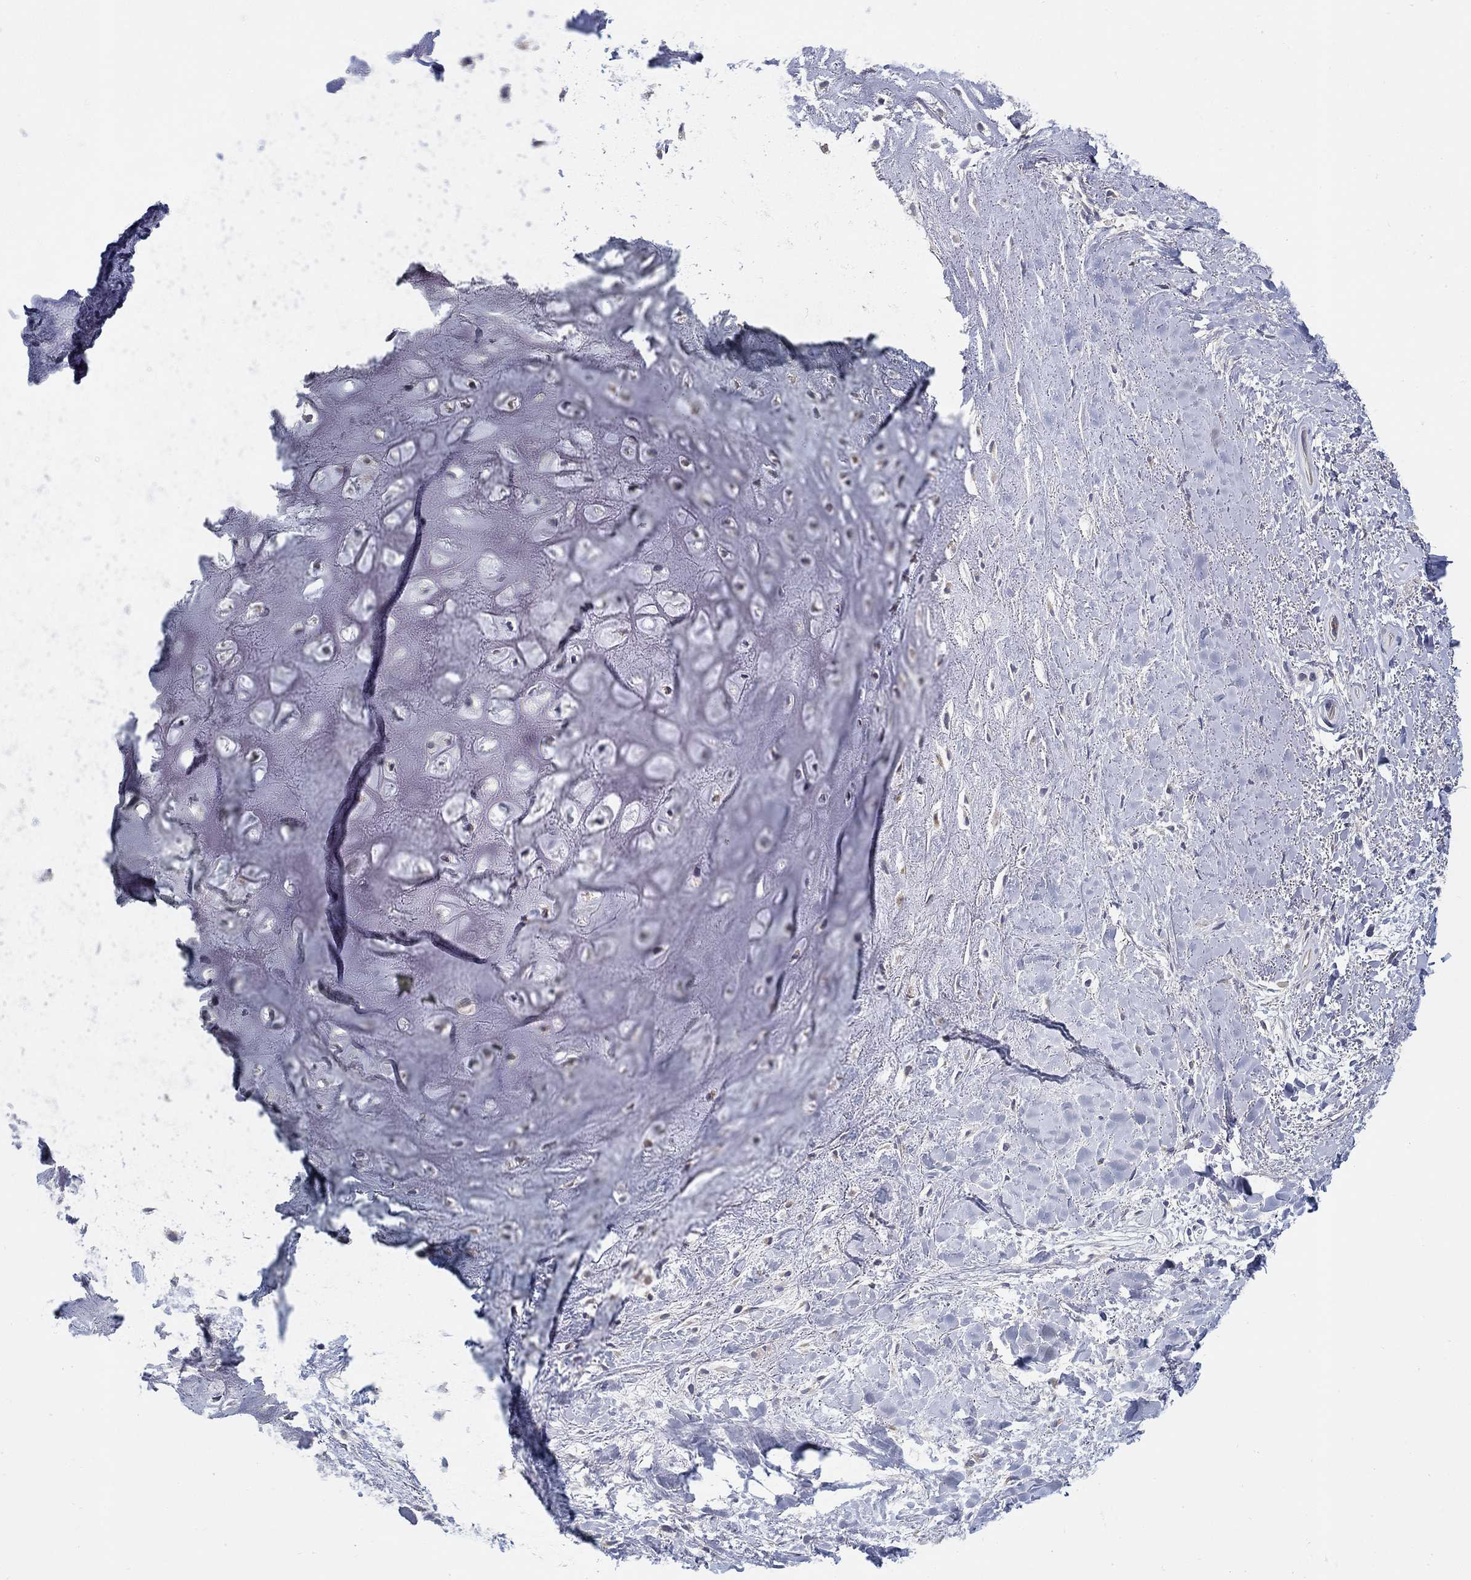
{"staining": {"intensity": "negative", "quantity": "none", "location": "none"}, "tissue": "adipose tissue", "cell_type": "Adipocytes", "image_type": "normal", "snomed": [{"axis": "morphology", "description": "Normal tissue, NOS"}, {"axis": "morphology", "description": "Squamous cell carcinoma, NOS"}, {"axis": "topography", "description": "Cartilage tissue"}, {"axis": "topography", "description": "Head-Neck"}], "caption": "Adipocytes are negative for protein expression in normal human adipose tissue. (Brightfield microscopy of DAB immunohistochemistry at high magnification).", "gene": "ABCA4", "patient": {"sex": "male", "age": 62}}